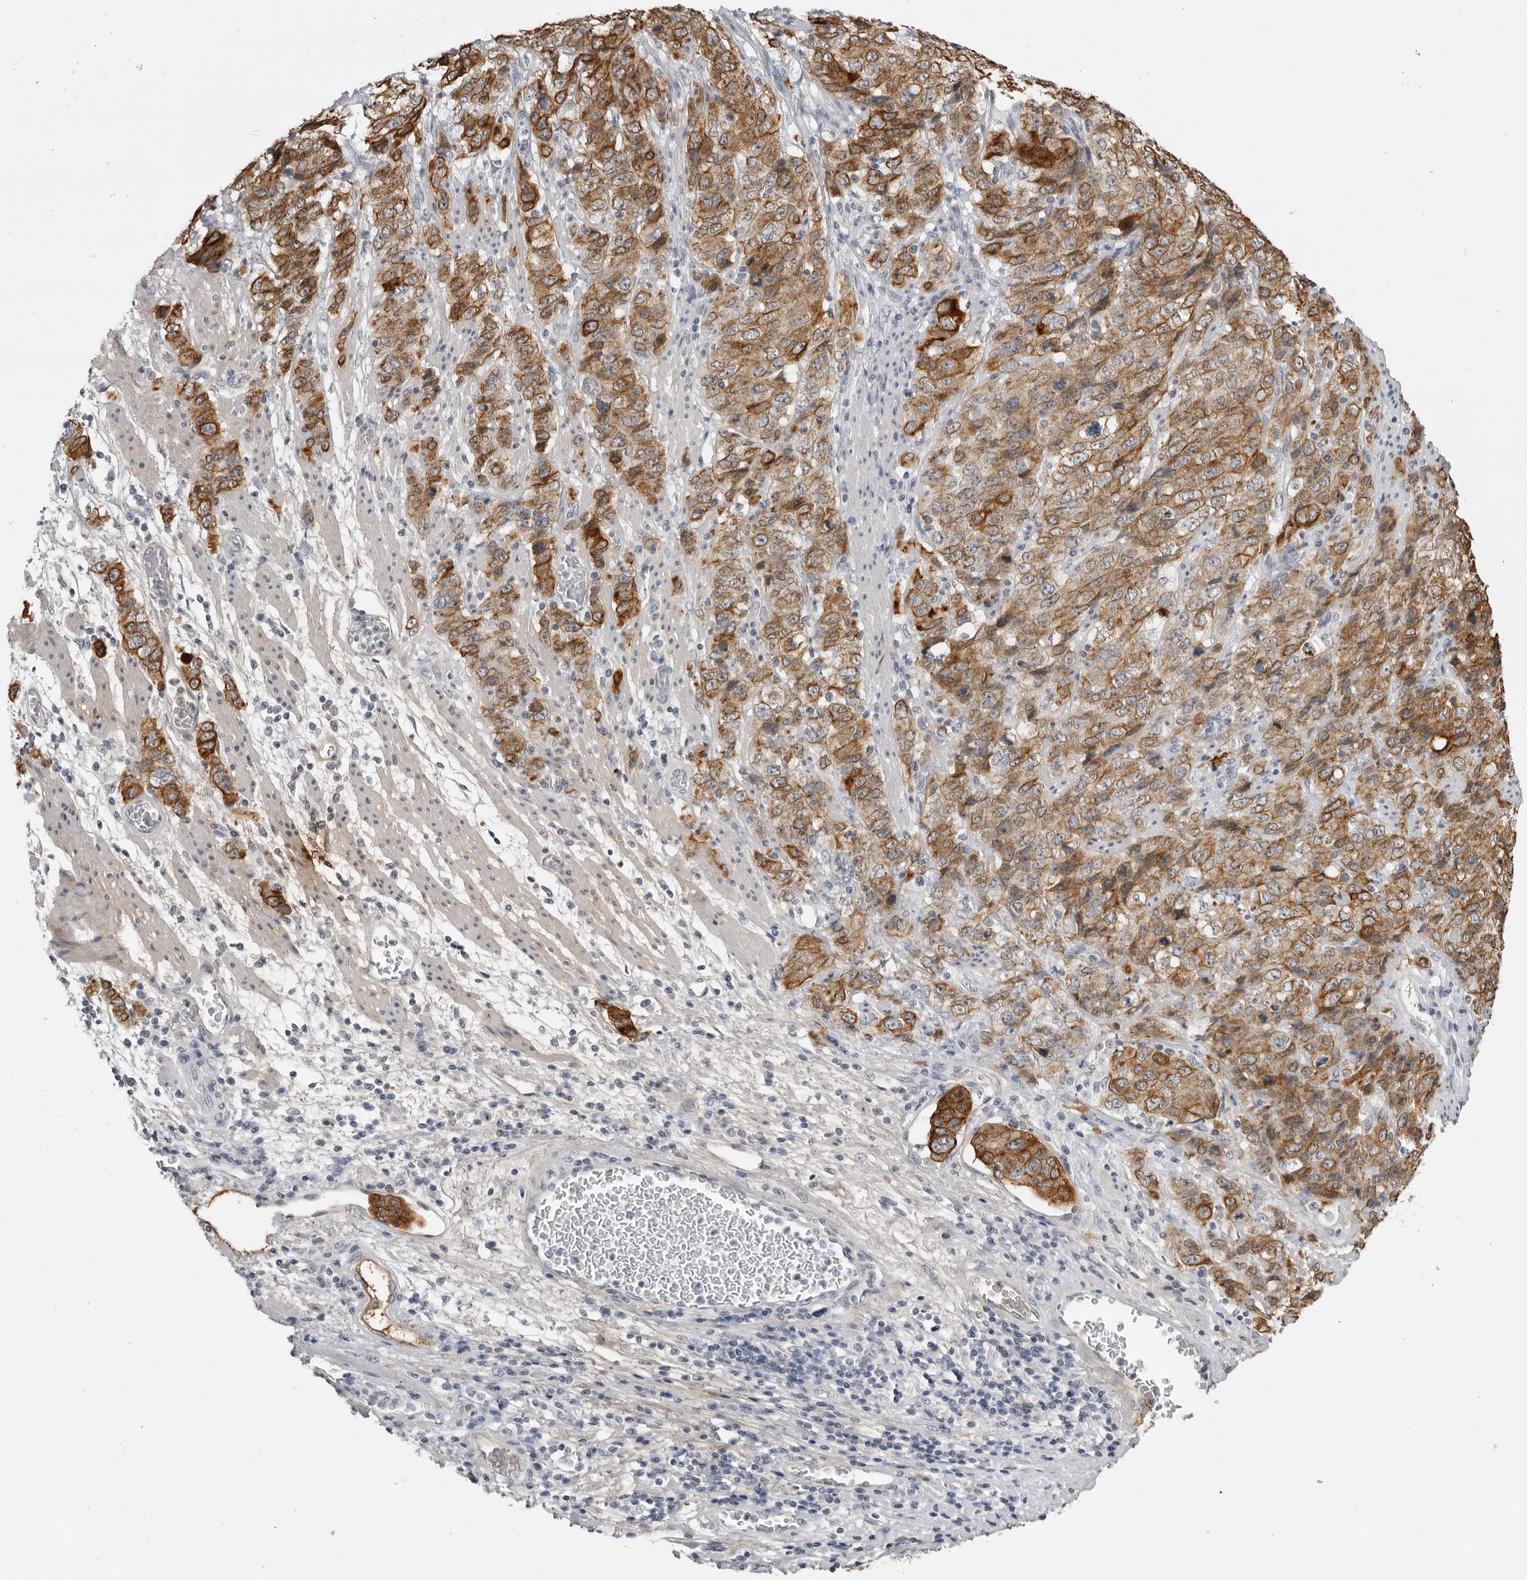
{"staining": {"intensity": "strong", "quantity": "25%-75%", "location": "cytoplasmic/membranous"}, "tissue": "stomach cancer", "cell_type": "Tumor cells", "image_type": "cancer", "snomed": [{"axis": "morphology", "description": "Adenocarcinoma, NOS"}, {"axis": "topography", "description": "Stomach"}], "caption": "Stomach cancer stained with immunohistochemistry (IHC) demonstrates strong cytoplasmic/membranous staining in approximately 25%-75% of tumor cells. (DAB IHC with brightfield microscopy, high magnification).", "gene": "SERPINF2", "patient": {"sex": "male", "age": 48}}